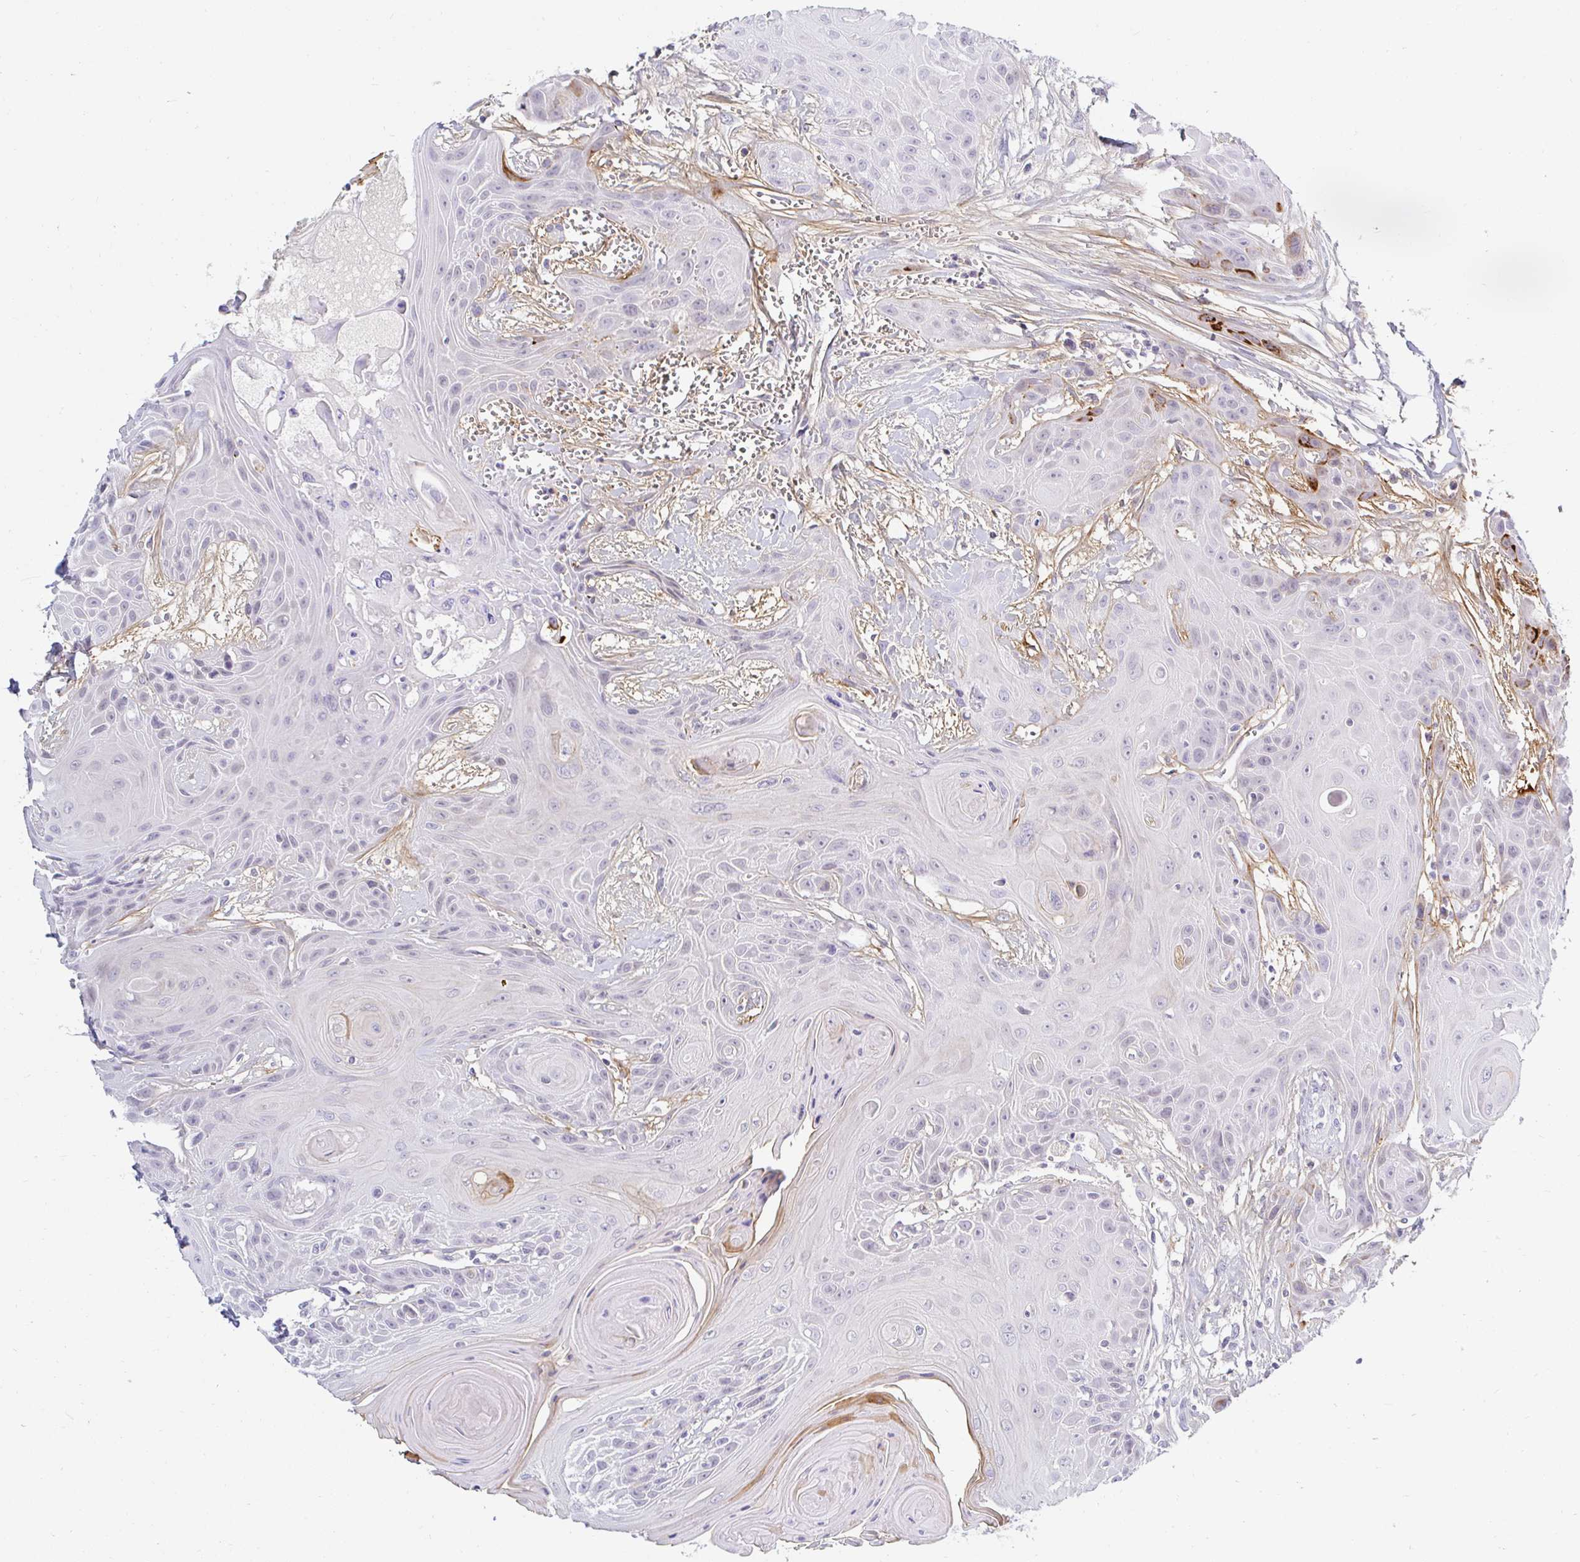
{"staining": {"intensity": "negative", "quantity": "none", "location": "none"}, "tissue": "head and neck cancer", "cell_type": "Tumor cells", "image_type": "cancer", "snomed": [{"axis": "morphology", "description": "Squamous cell carcinoma, NOS"}, {"axis": "topography", "description": "Head-Neck"}], "caption": "This is an immunohistochemistry (IHC) micrograph of human head and neck cancer (squamous cell carcinoma). There is no positivity in tumor cells.", "gene": "OR51D1", "patient": {"sex": "female", "age": 73}}